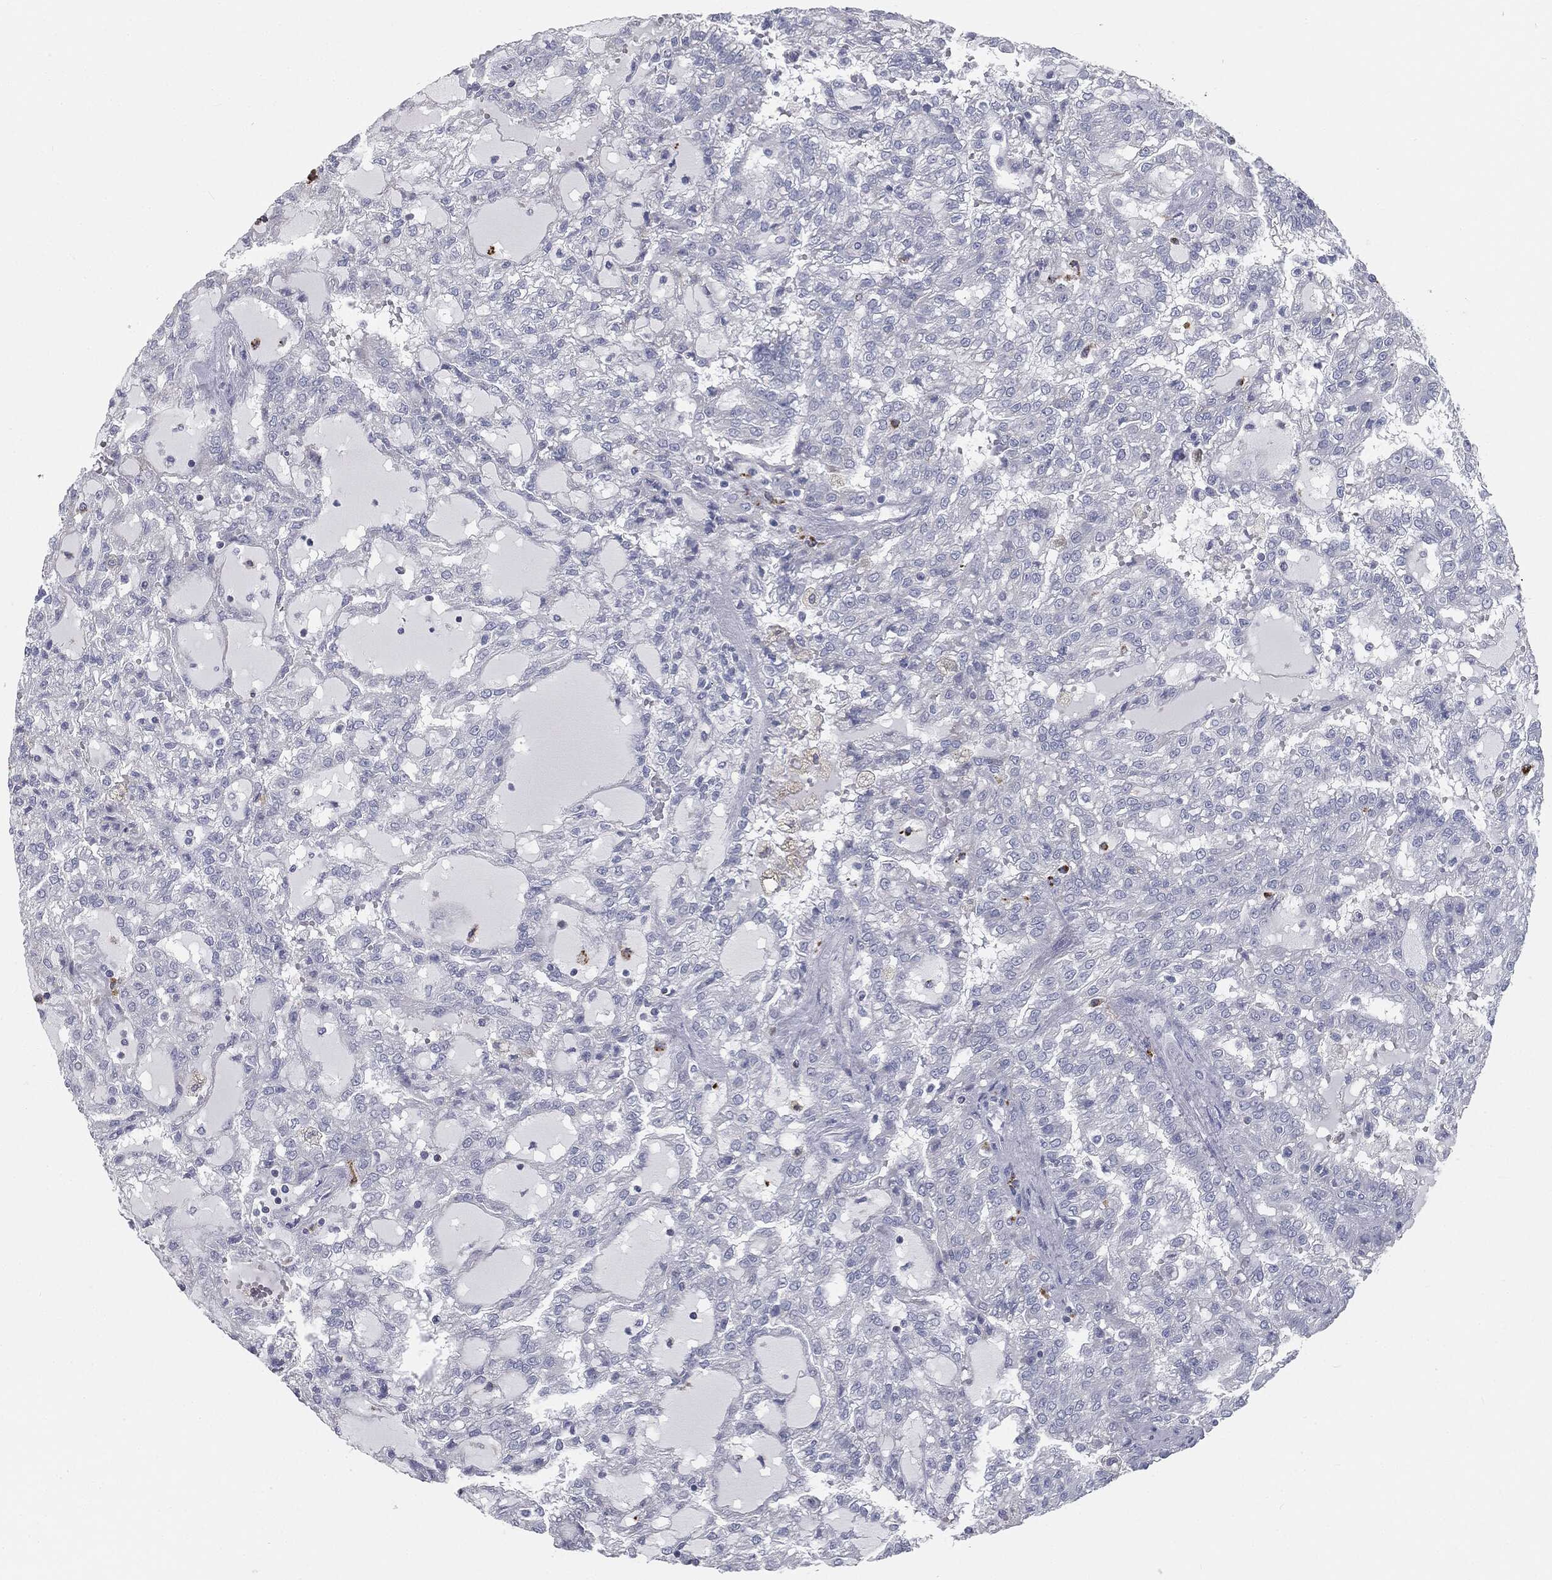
{"staining": {"intensity": "negative", "quantity": "none", "location": "none"}, "tissue": "renal cancer", "cell_type": "Tumor cells", "image_type": "cancer", "snomed": [{"axis": "morphology", "description": "Adenocarcinoma, NOS"}, {"axis": "topography", "description": "Kidney"}], "caption": "A high-resolution image shows immunohistochemistry (IHC) staining of adenocarcinoma (renal), which exhibits no significant staining in tumor cells. (DAB IHC, high magnification).", "gene": "CAV3", "patient": {"sex": "male", "age": 63}}